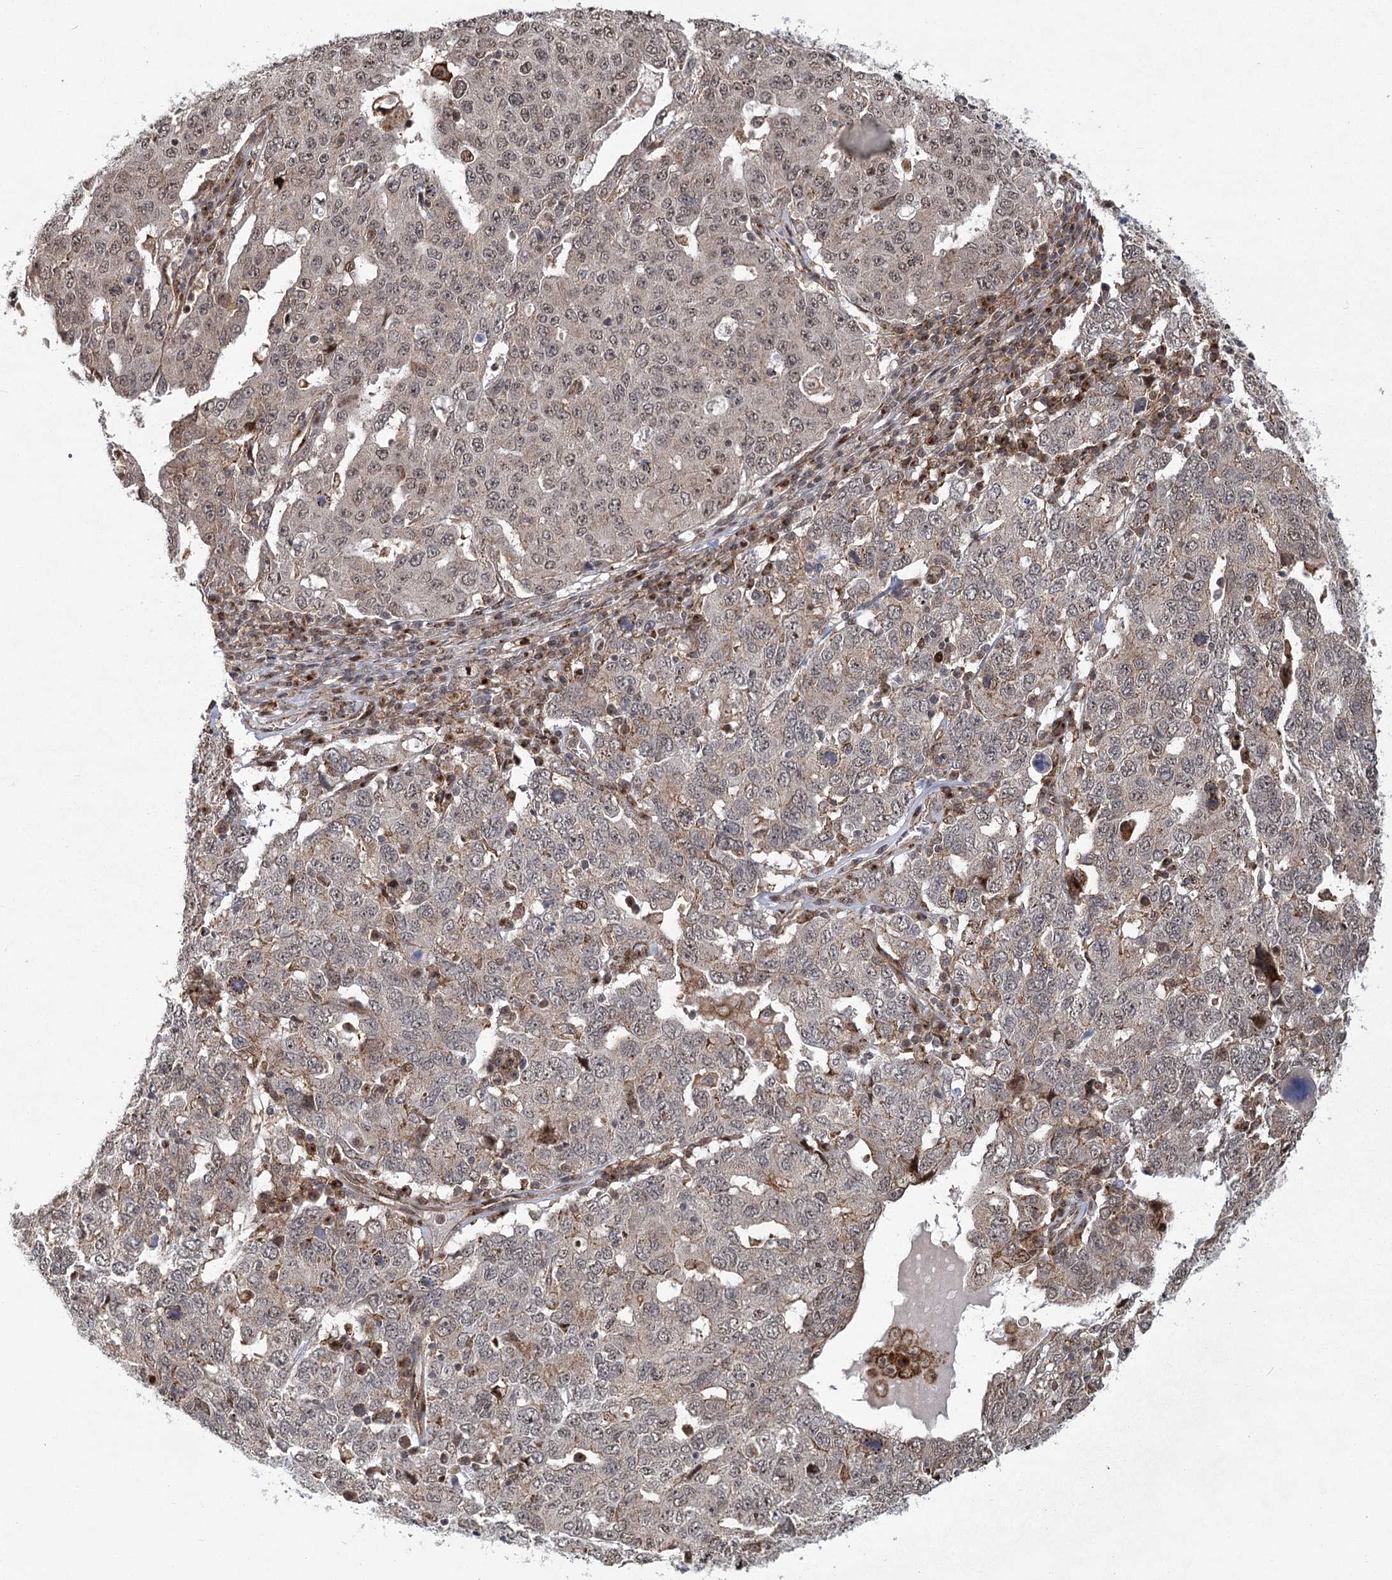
{"staining": {"intensity": "weak", "quantity": "<25%", "location": "nuclear"}, "tissue": "ovarian cancer", "cell_type": "Tumor cells", "image_type": "cancer", "snomed": [{"axis": "morphology", "description": "Carcinoma, endometroid"}, {"axis": "topography", "description": "Ovary"}], "caption": "IHC photomicrograph of neoplastic tissue: human ovarian cancer (endometroid carcinoma) stained with DAB displays no significant protein positivity in tumor cells.", "gene": "PARM1", "patient": {"sex": "female", "age": 62}}